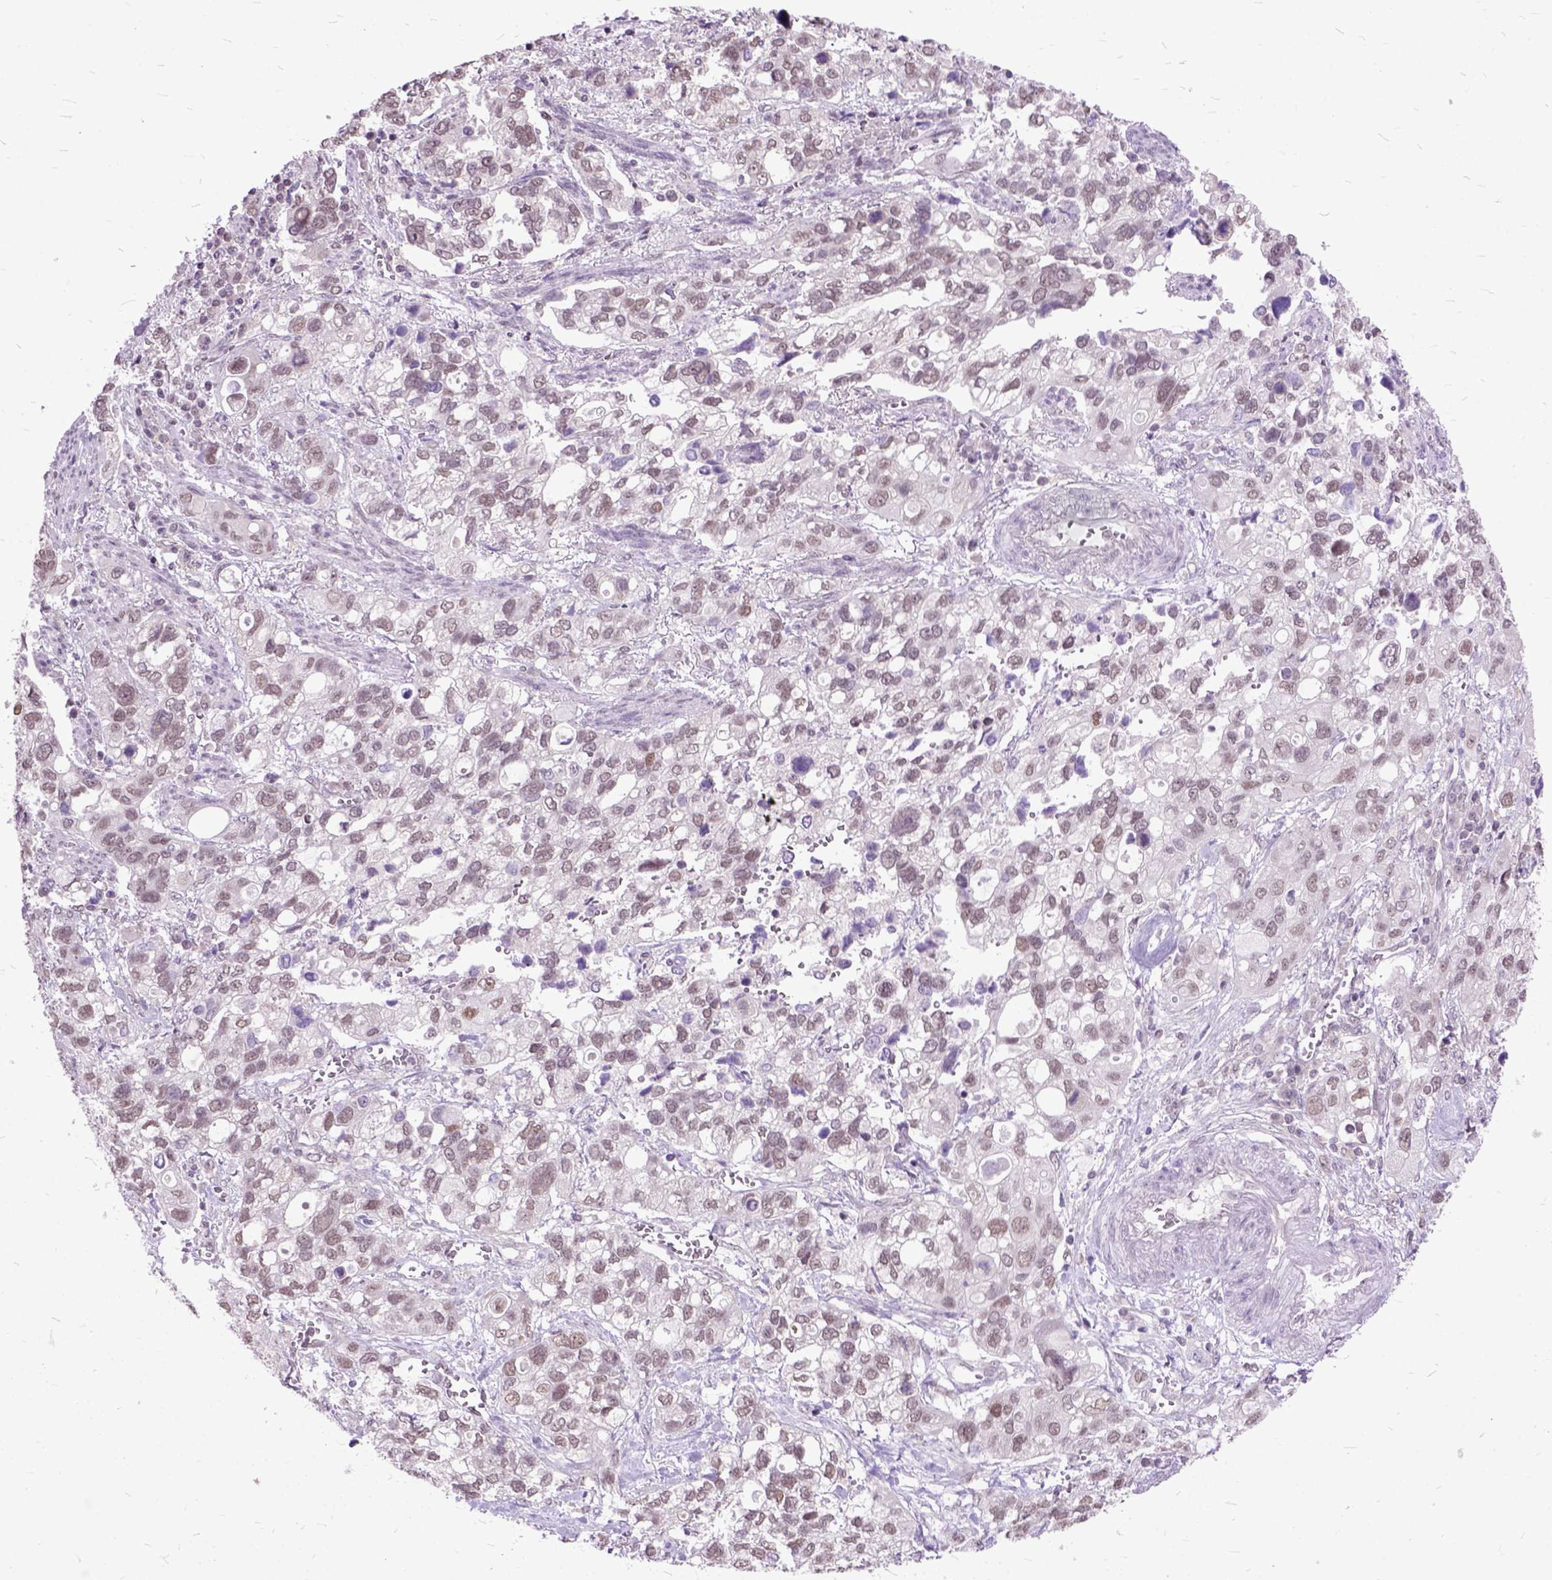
{"staining": {"intensity": "weak", "quantity": ">75%", "location": "nuclear"}, "tissue": "stomach cancer", "cell_type": "Tumor cells", "image_type": "cancer", "snomed": [{"axis": "morphology", "description": "Adenocarcinoma, NOS"}, {"axis": "topography", "description": "Stomach, upper"}], "caption": "Immunohistochemistry of stomach cancer (adenocarcinoma) demonstrates low levels of weak nuclear positivity in about >75% of tumor cells.", "gene": "ORC5", "patient": {"sex": "female", "age": 81}}